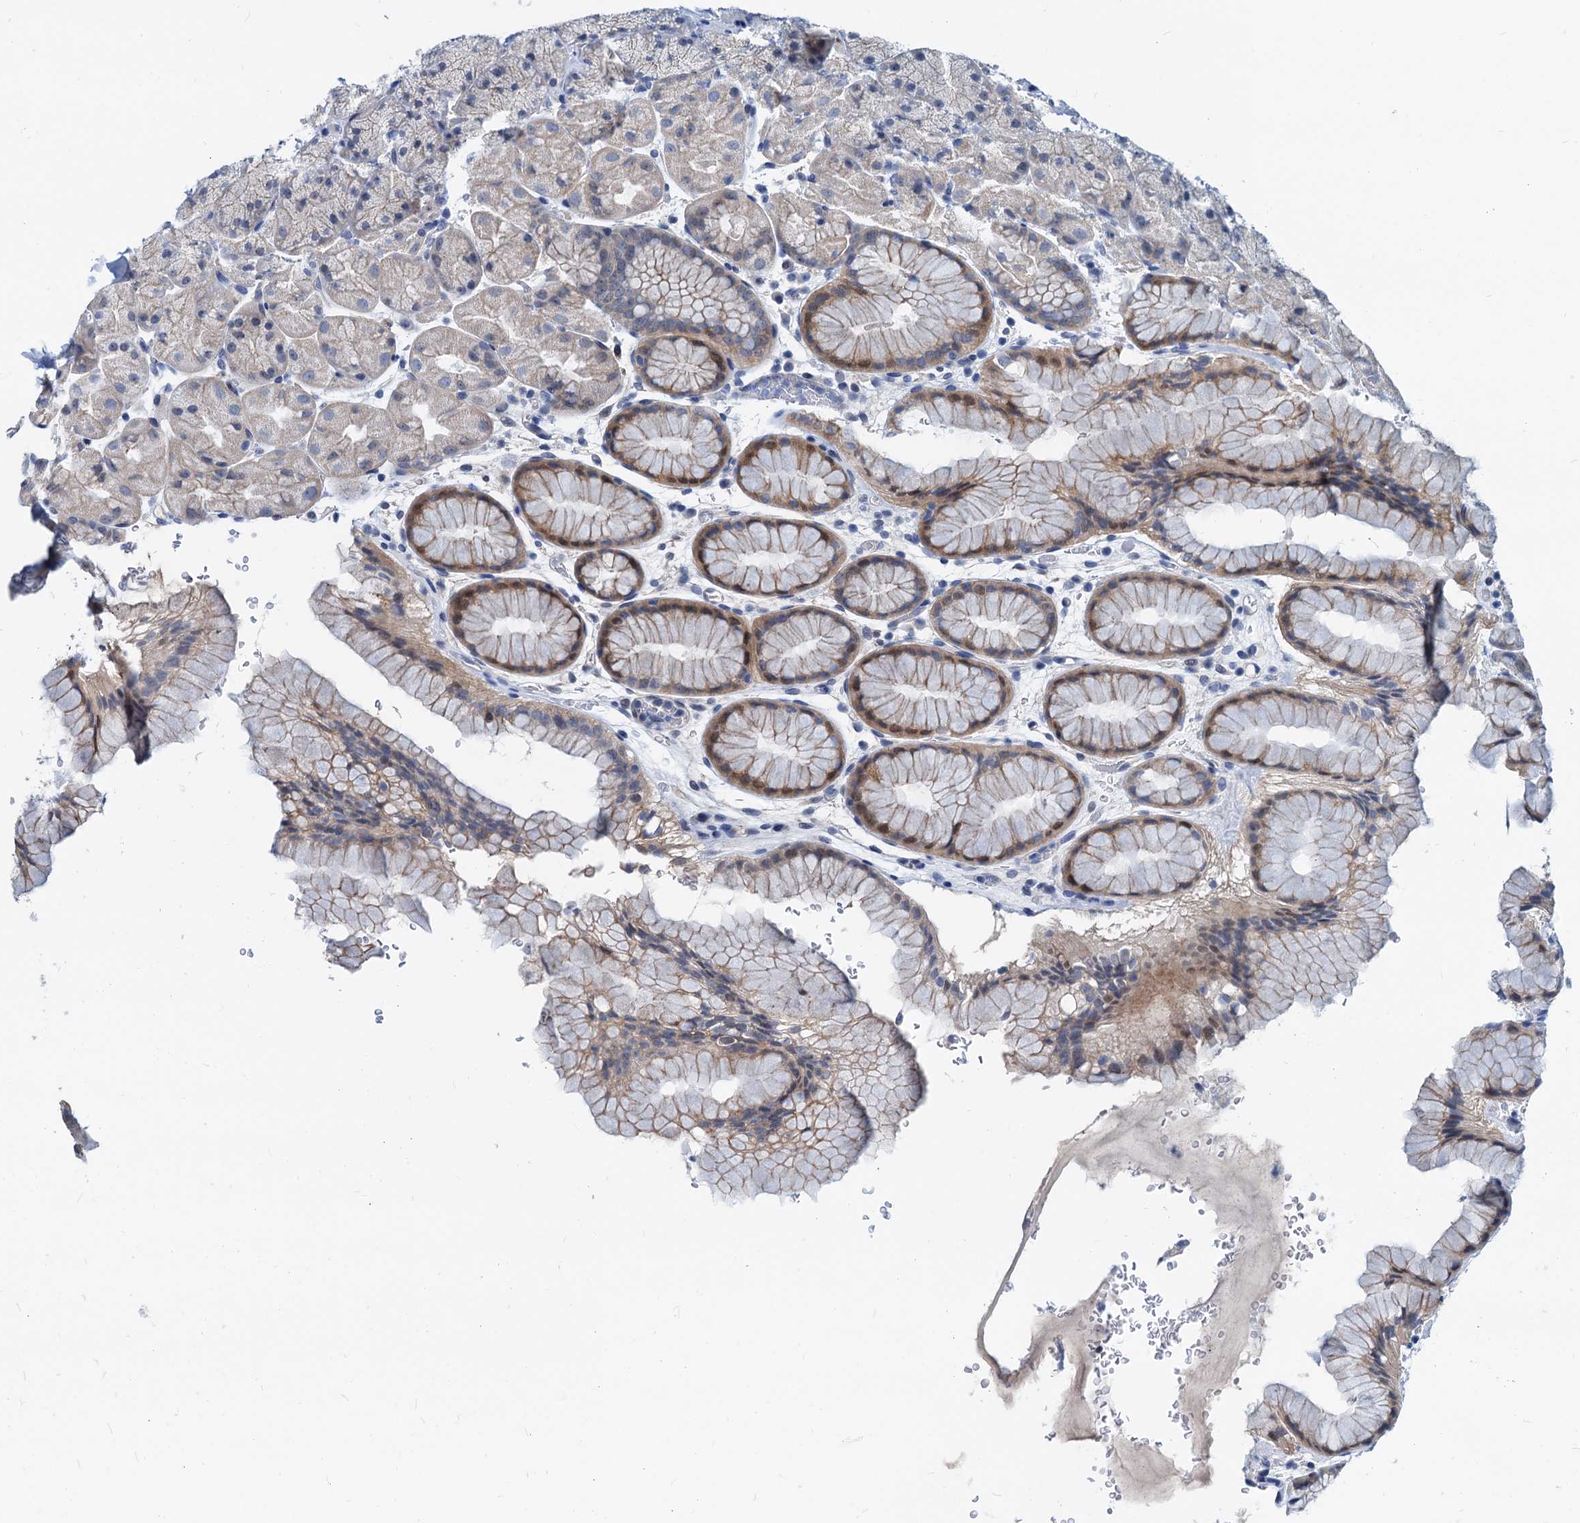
{"staining": {"intensity": "weak", "quantity": "25%-75%", "location": "cytoplasmic/membranous"}, "tissue": "stomach", "cell_type": "Glandular cells", "image_type": "normal", "snomed": [{"axis": "morphology", "description": "Normal tissue, NOS"}, {"axis": "topography", "description": "Stomach, upper"}, {"axis": "topography", "description": "Stomach, lower"}], "caption": "Benign stomach demonstrates weak cytoplasmic/membranous staining in approximately 25%-75% of glandular cells, visualized by immunohistochemistry.", "gene": "HSF2", "patient": {"sex": "male", "age": 67}}